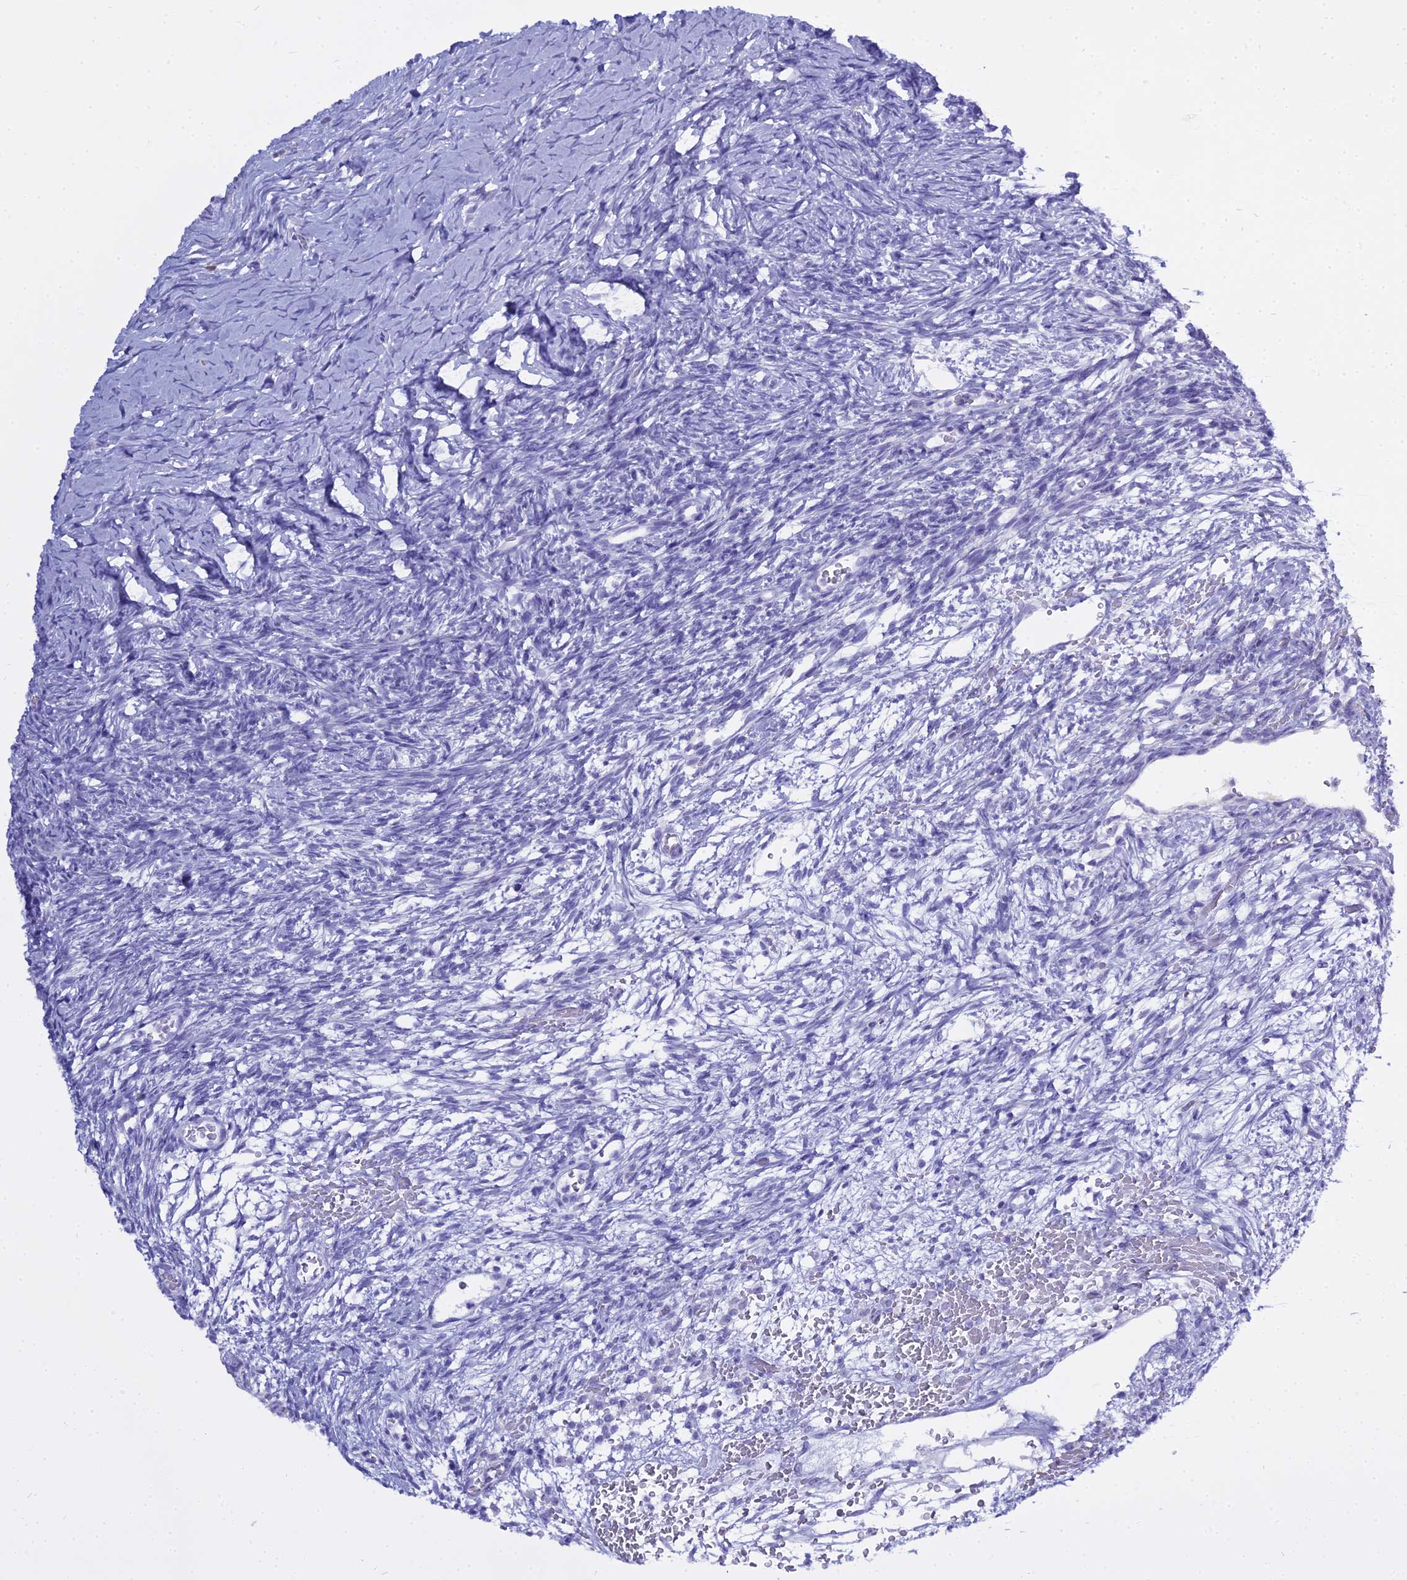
{"staining": {"intensity": "negative", "quantity": "none", "location": "none"}, "tissue": "ovary", "cell_type": "Follicle cells", "image_type": "normal", "snomed": [{"axis": "morphology", "description": "Normal tissue, NOS"}, {"axis": "topography", "description": "Ovary"}], "caption": "An image of ovary stained for a protein demonstrates no brown staining in follicle cells.", "gene": "CD5", "patient": {"sex": "female", "age": 39}}